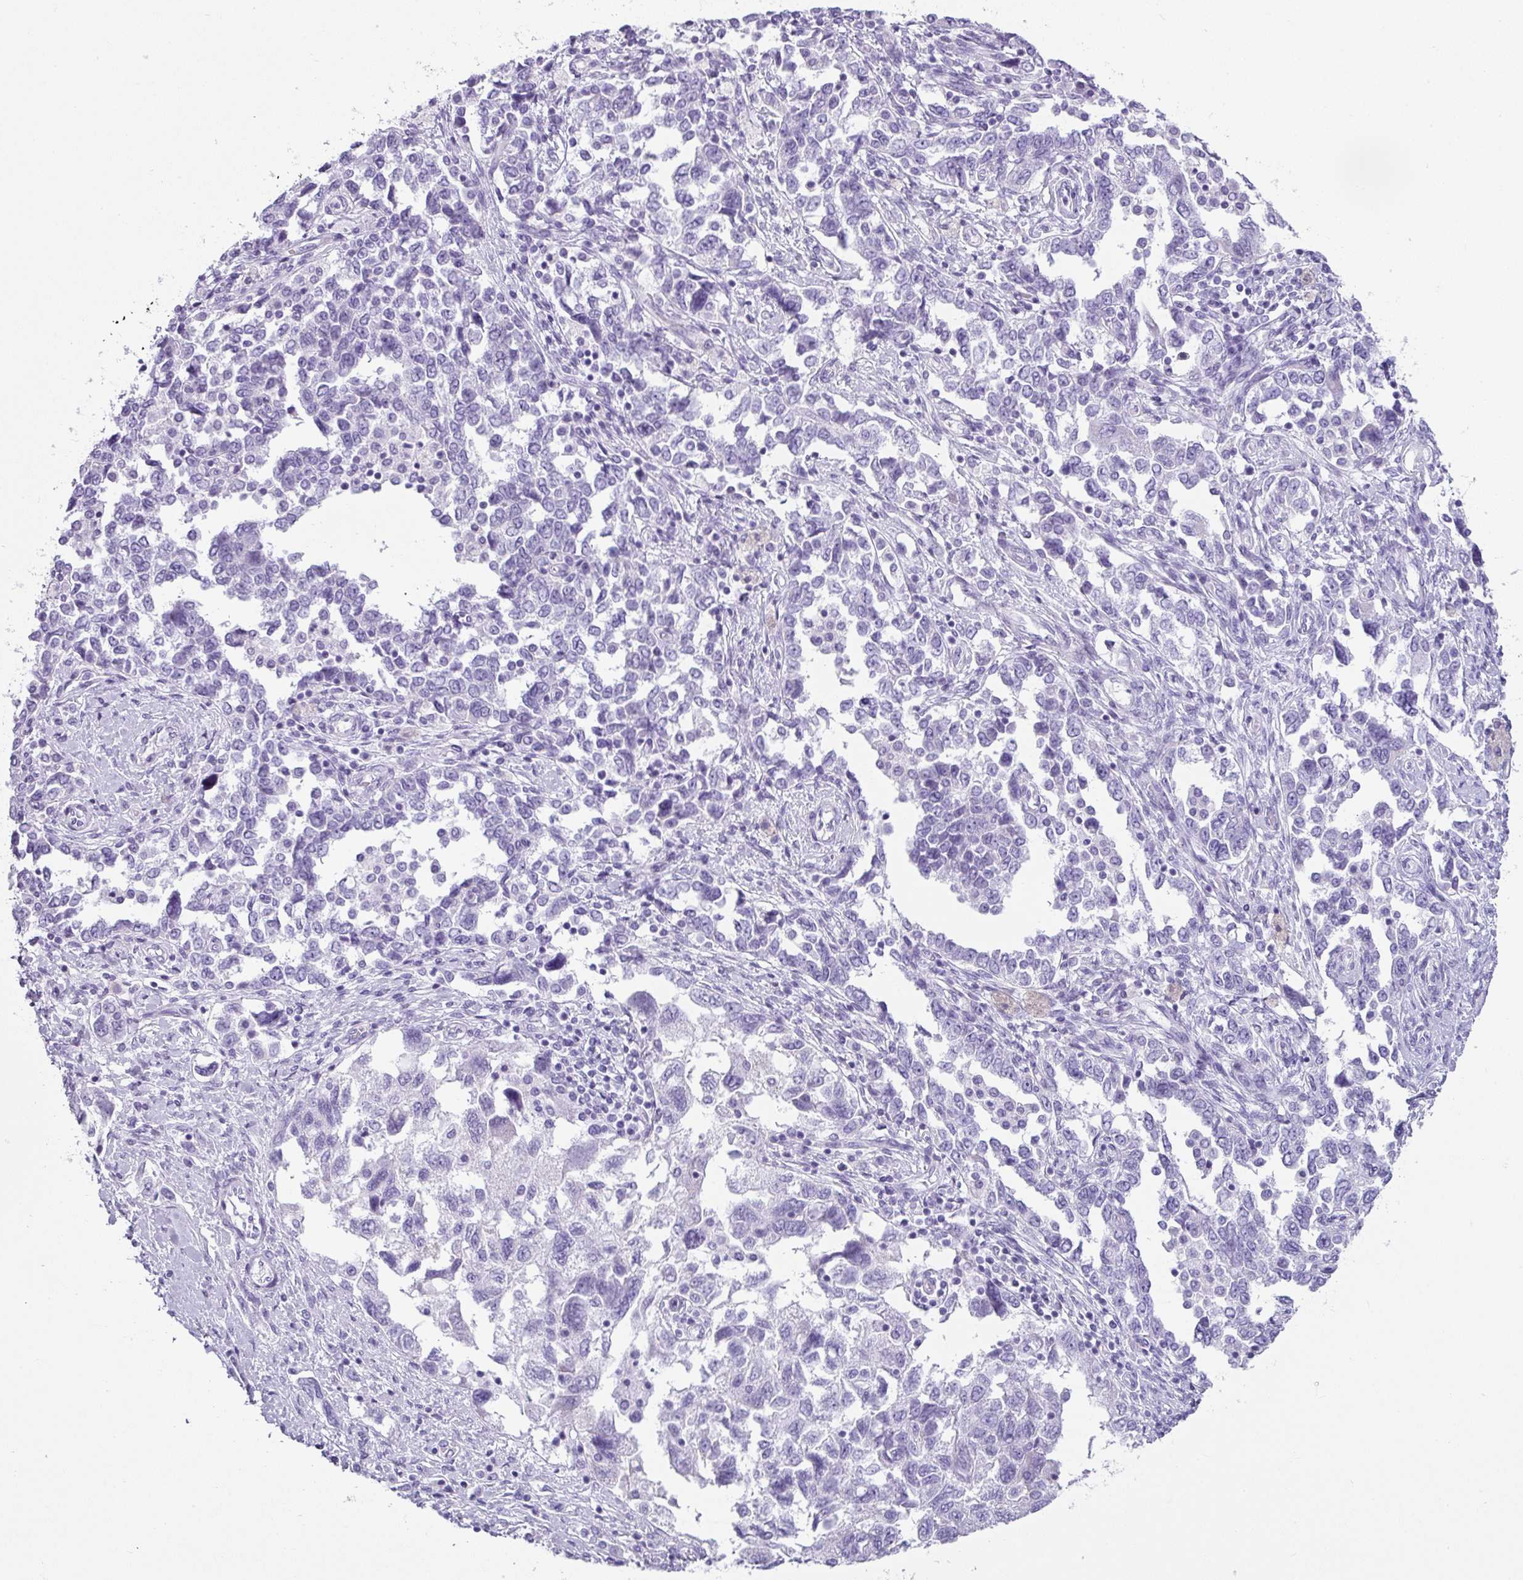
{"staining": {"intensity": "negative", "quantity": "none", "location": "none"}, "tissue": "ovarian cancer", "cell_type": "Tumor cells", "image_type": "cancer", "snomed": [{"axis": "morphology", "description": "Carcinoma, NOS"}, {"axis": "morphology", "description": "Cystadenocarcinoma, serous, NOS"}, {"axis": "topography", "description": "Ovary"}], "caption": "High power microscopy photomicrograph of an immunohistochemistry micrograph of ovarian cancer, revealing no significant expression in tumor cells. (DAB immunohistochemistry, high magnification).", "gene": "VCY1B", "patient": {"sex": "female", "age": 69}}